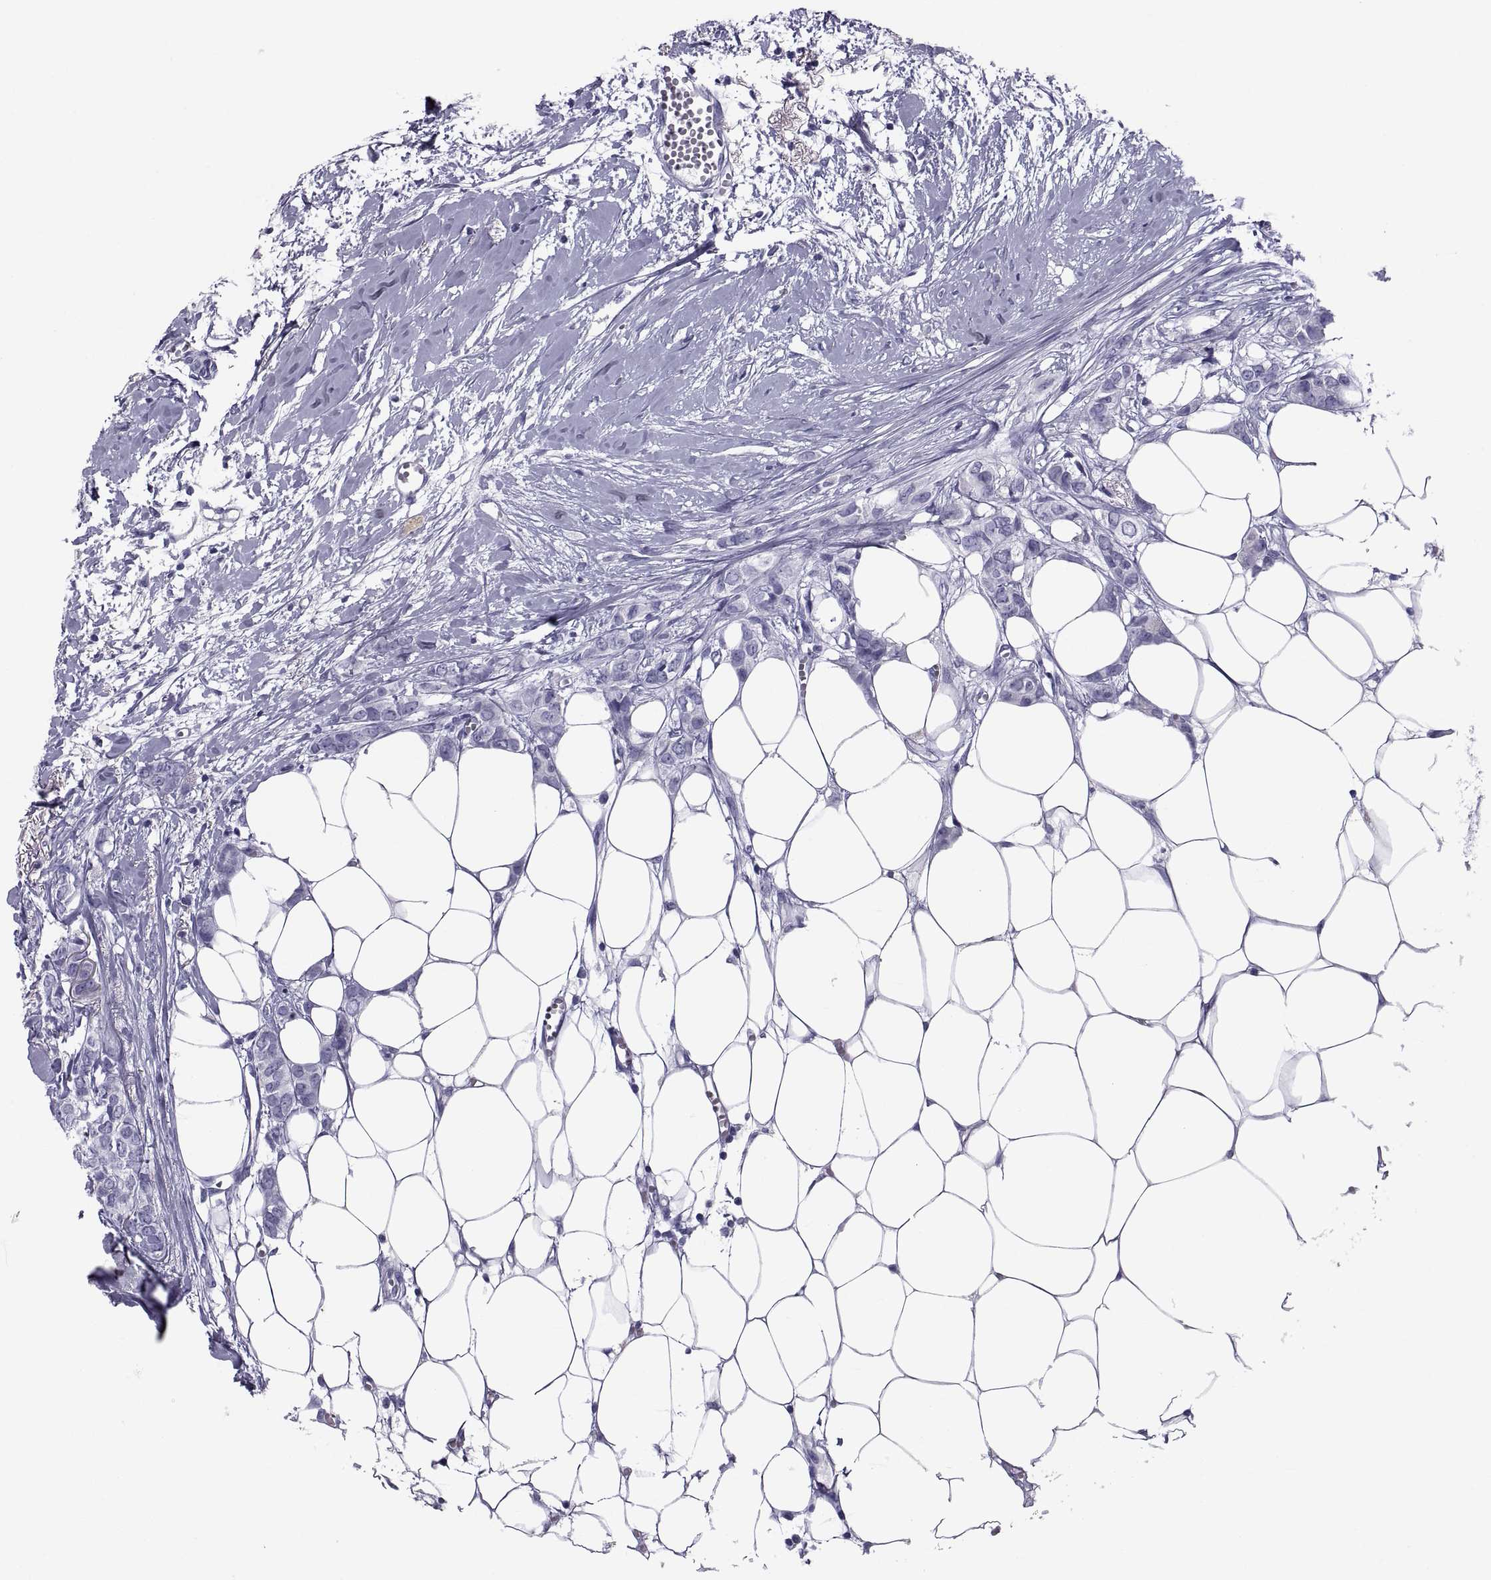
{"staining": {"intensity": "negative", "quantity": "none", "location": "none"}, "tissue": "breast cancer", "cell_type": "Tumor cells", "image_type": "cancer", "snomed": [{"axis": "morphology", "description": "Duct carcinoma"}, {"axis": "topography", "description": "Breast"}], "caption": "High magnification brightfield microscopy of breast cancer stained with DAB (brown) and counterstained with hematoxylin (blue): tumor cells show no significant staining.", "gene": "CRISP1", "patient": {"sex": "female", "age": 85}}